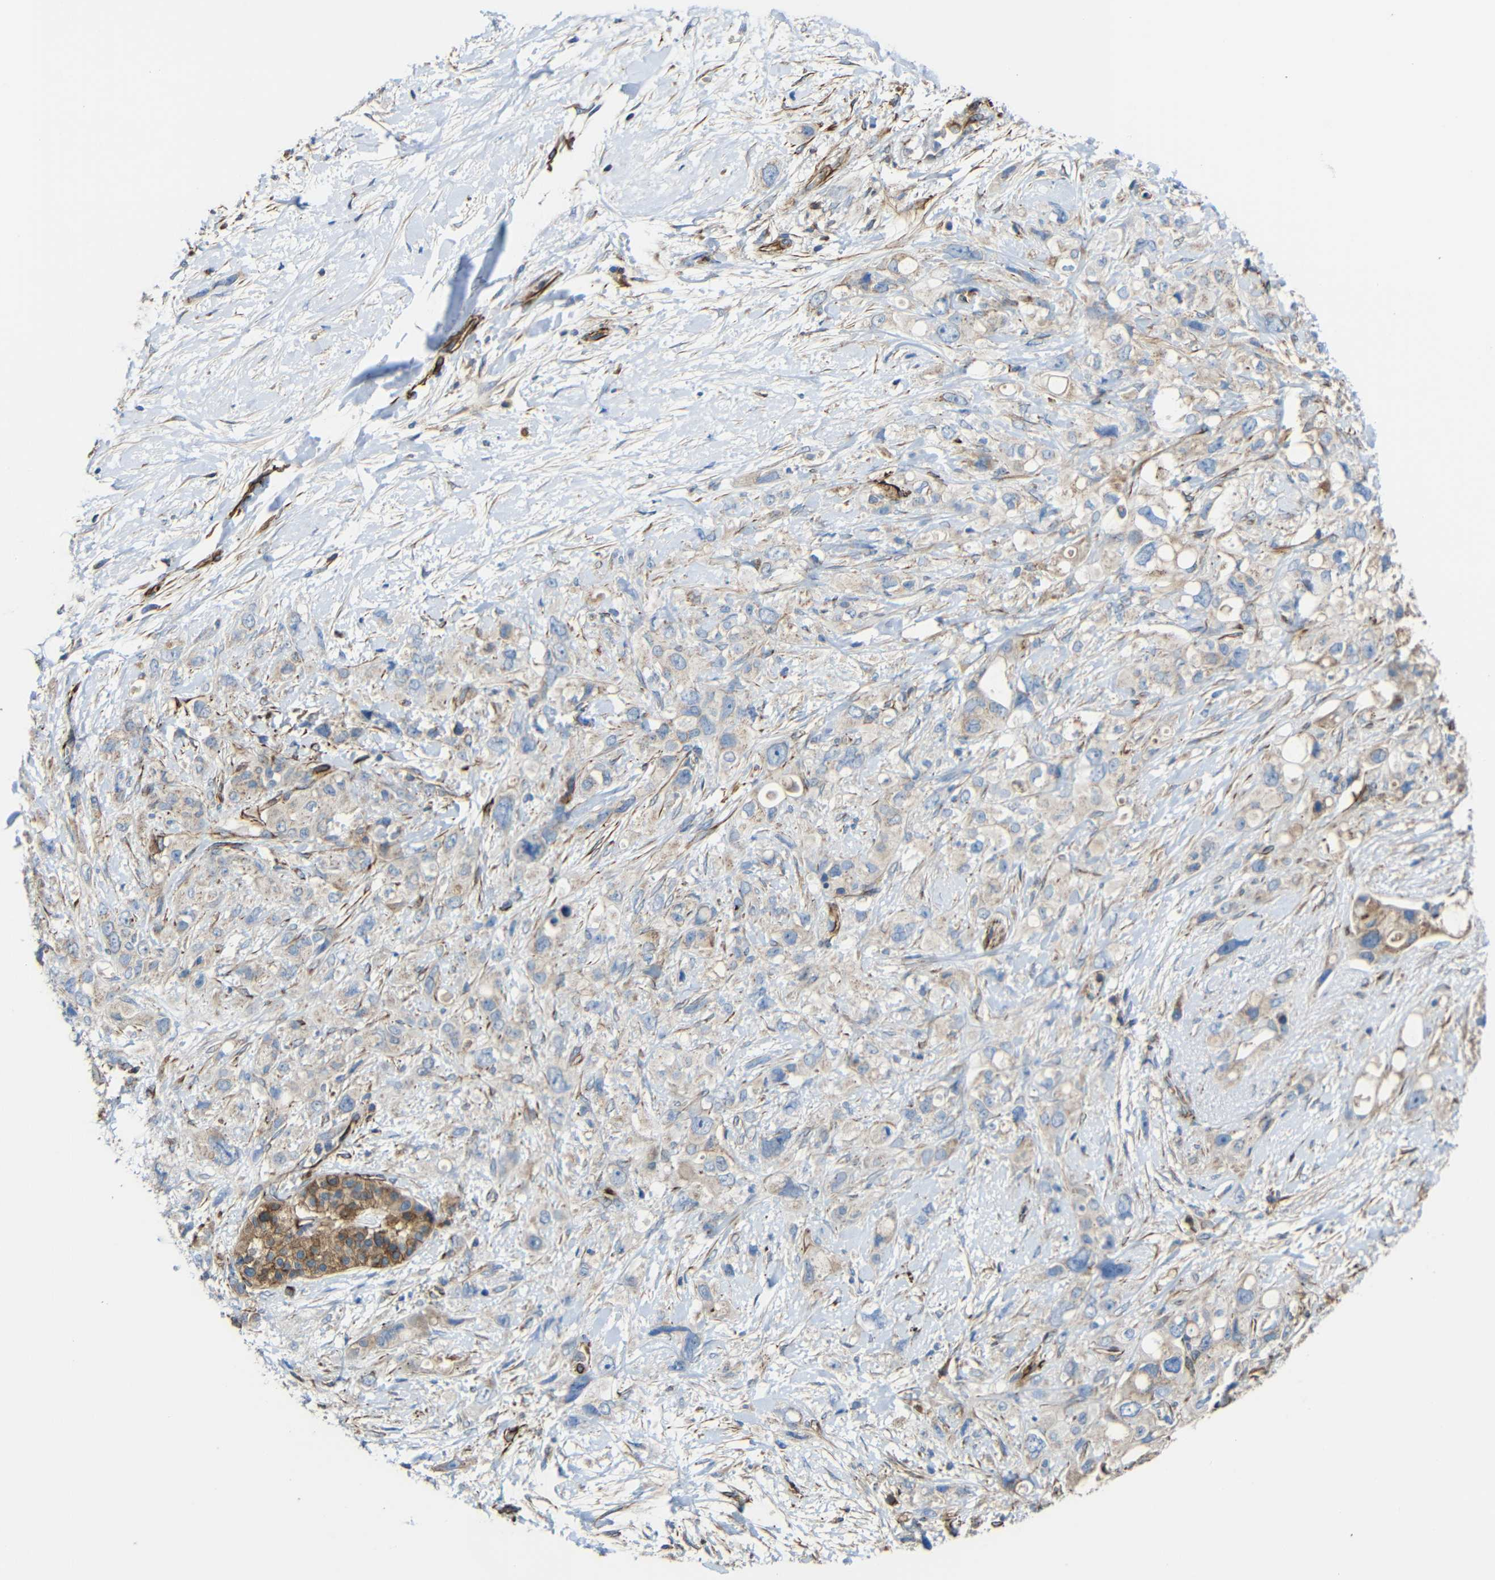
{"staining": {"intensity": "weak", "quantity": ">75%", "location": "cytoplasmic/membranous"}, "tissue": "pancreatic cancer", "cell_type": "Tumor cells", "image_type": "cancer", "snomed": [{"axis": "morphology", "description": "Adenocarcinoma, NOS"}, {"axis": "topography", "description": "Pancreas"}], "caption": "This histopathology image demonstrates pancreatic adenocarcinoma stained with immunohistochemistry (IHC) to label a protein in brown. The cytoplasmic/membranous of tumor cells show weak positivity for the protein. Nuclei are counter-stained blue.", "gene": "IGSF10", "patient": {"sex": "female", "age": 56}}